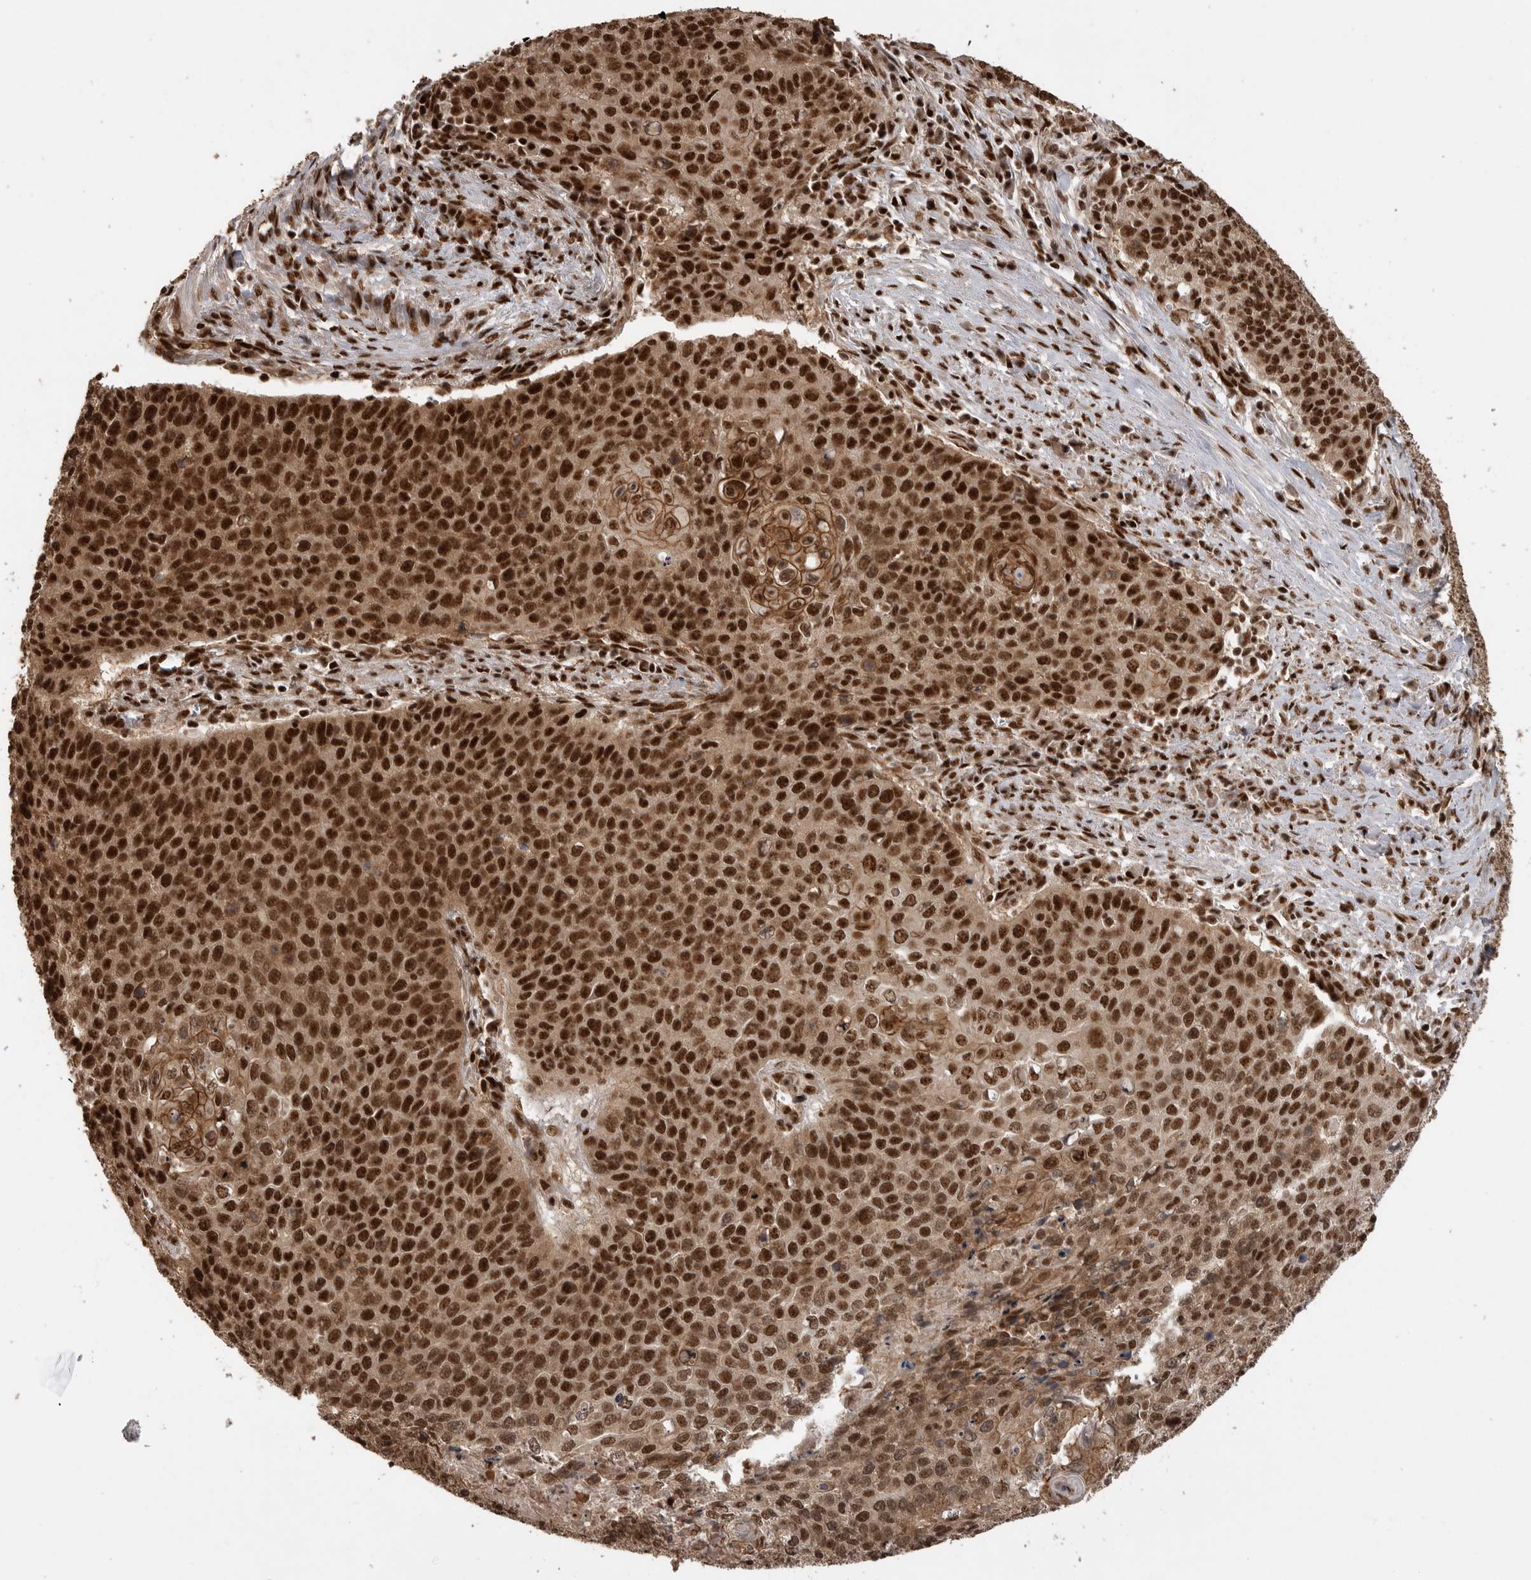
{"staining": {"intensity": "strong", "quantity": ">75%", "location": "cytoplasmic/membranous,nuclear"}, "tissue": "cervical cancer", "cell_type": "Tumor cells", "image_type": "cancer", "snomed": [{"axis": "morphology", "description": "Squamous cell carcinoma, NOS"}, {"axis": "topography", "description": "Cervix"}], "caption": "Cervical cancer (squamous cell carcinoma) stained for a protein (brown) demonstrates strong cytoplasmic/membranous and nuclear positive staining in approximately >75% of tumor cells.", "gene": "PPP1R8", "patient": {"sex": "female", "age": 39}}